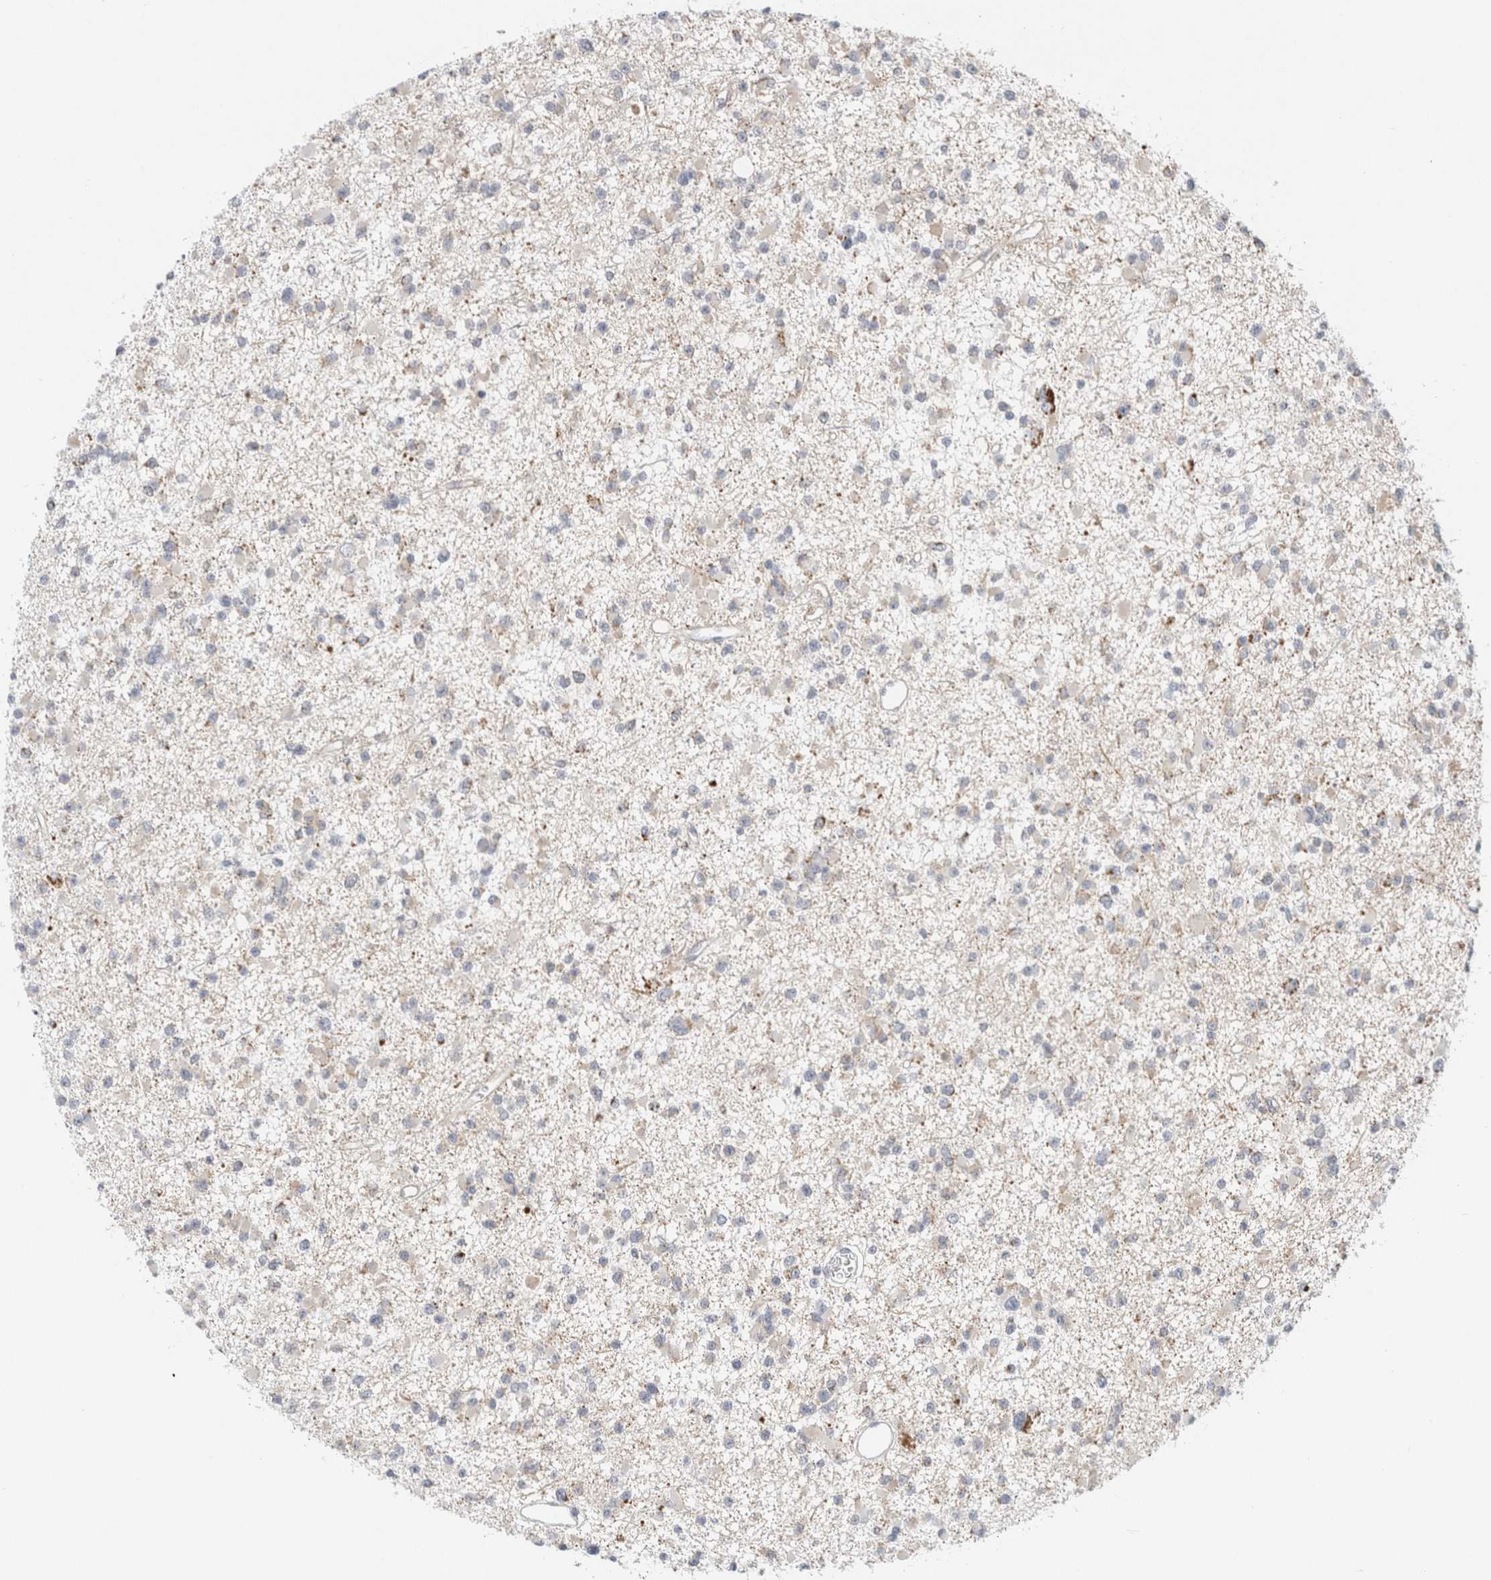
{"staining": {"intensity": "weak", "quantity": "<25%", "location": "cytoplasmic/membranous"}, "tissue": "glioma", "cell_type": "Tumor cells", "image_type": "cancer", "snomed": [{"axis": "morphology", "description": "Glioma, malignant, Low grade"}, {"axis": "topography", "description": "Brain"}], "caption": "Human low-grade glioma (malignant) stained for a protein using immunohistochemistry (IHC) demonstrates no expression in tumor cells.", "gene": "FAHD1", "patient": {"sex": "female", "age": 22}}